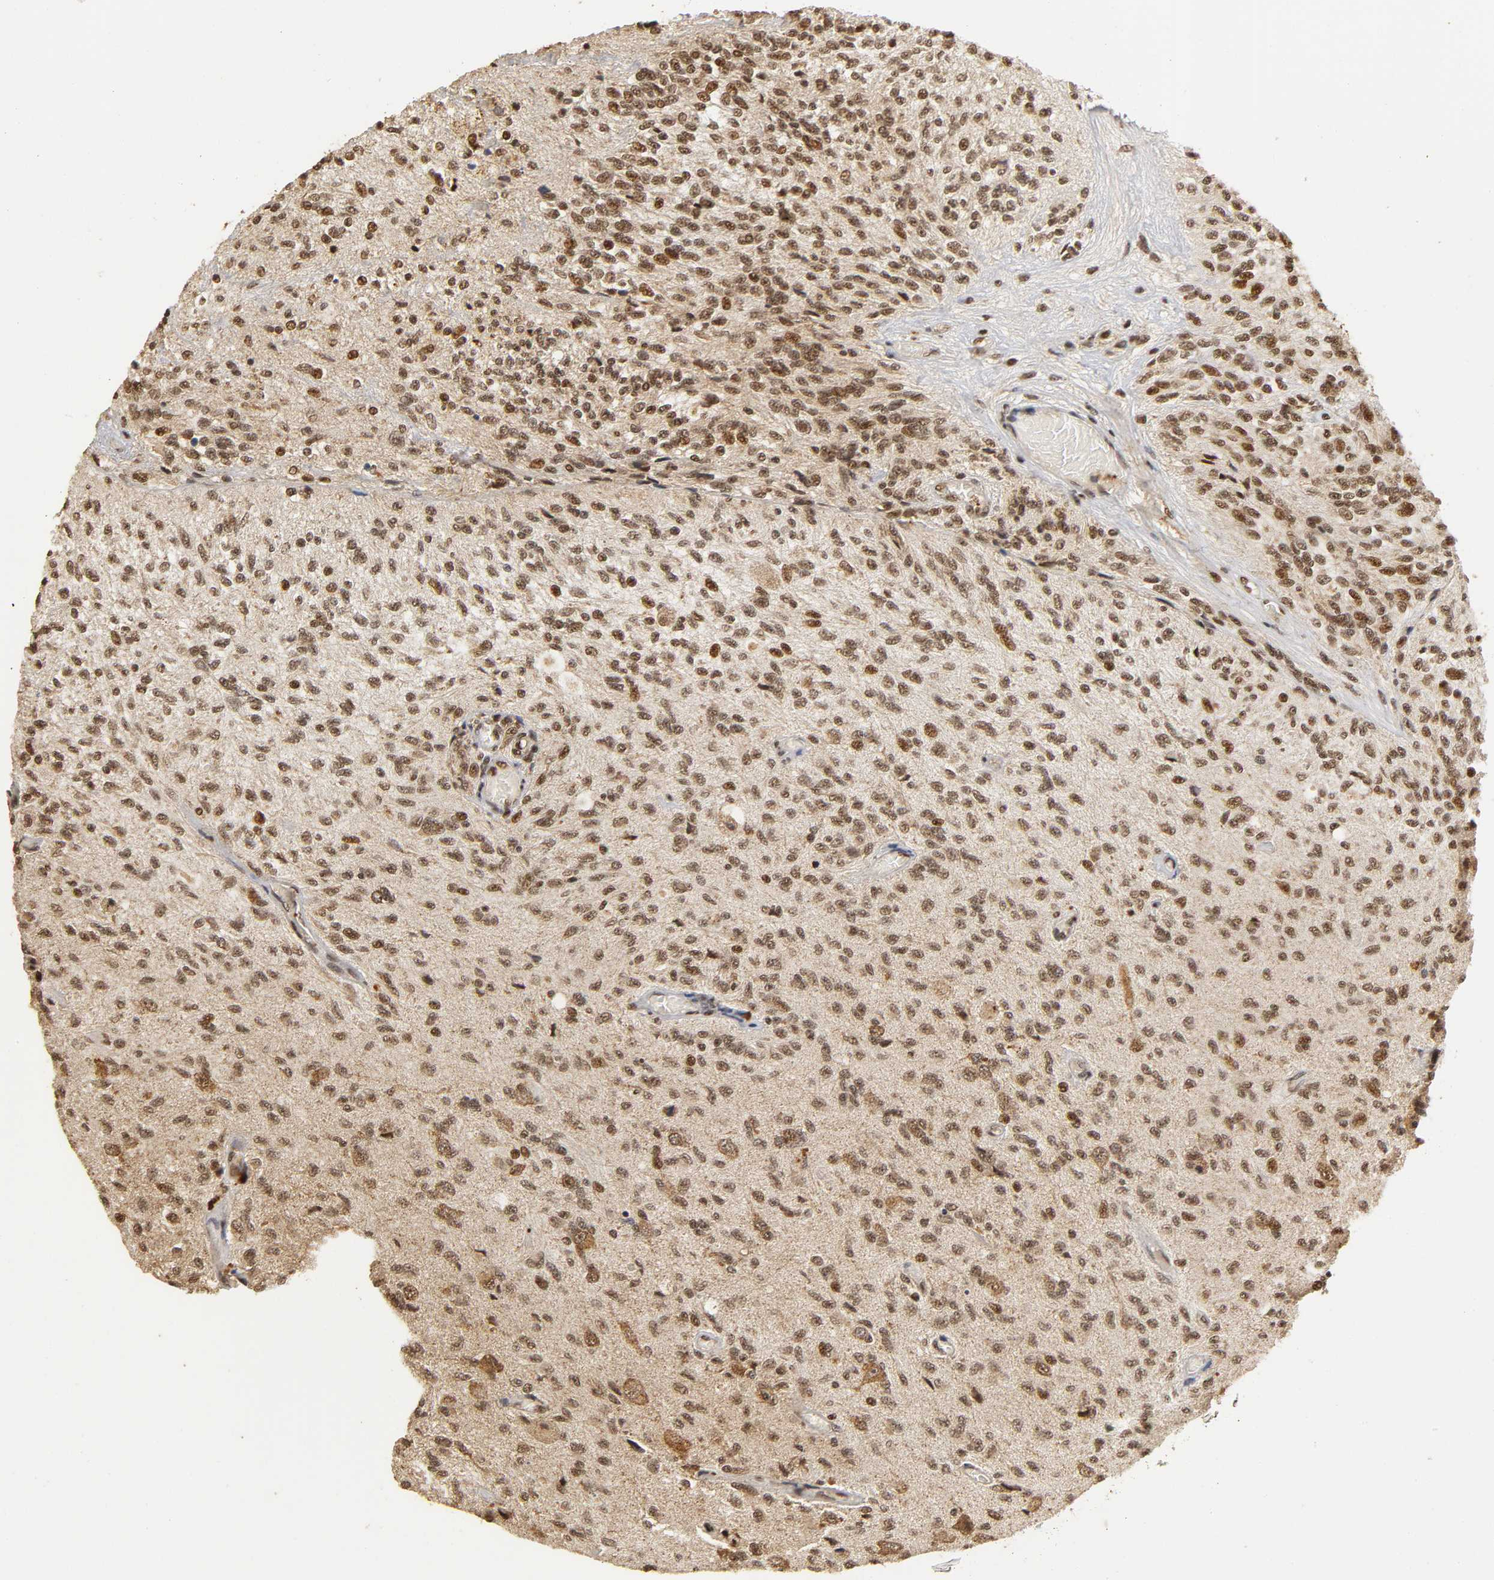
{"staining": {"intensity": "moderate", "quantity": ">75%", "location": "cytoplasmic/membranous,nuclear"}, "tissue": "glioma", "cell_type": "Tumor cells", "image_type": "cancer", "snomed": [{"axis": "morphology", "description": "Normal tissue, NOS"}, {"axis": "morphology", "description": "Glioma, malignant, High grade"}, {"axis": "topography", "description": "Cerebral cortex"}], "caption": "Human glioma stained for a protein (brown) reveals moderate cytoplasmic/membranous and nuclear positive expression in approximately >75% of tumor cells.", "gene": "RNF122", "patient": {"sex": "male", "age": 77}}